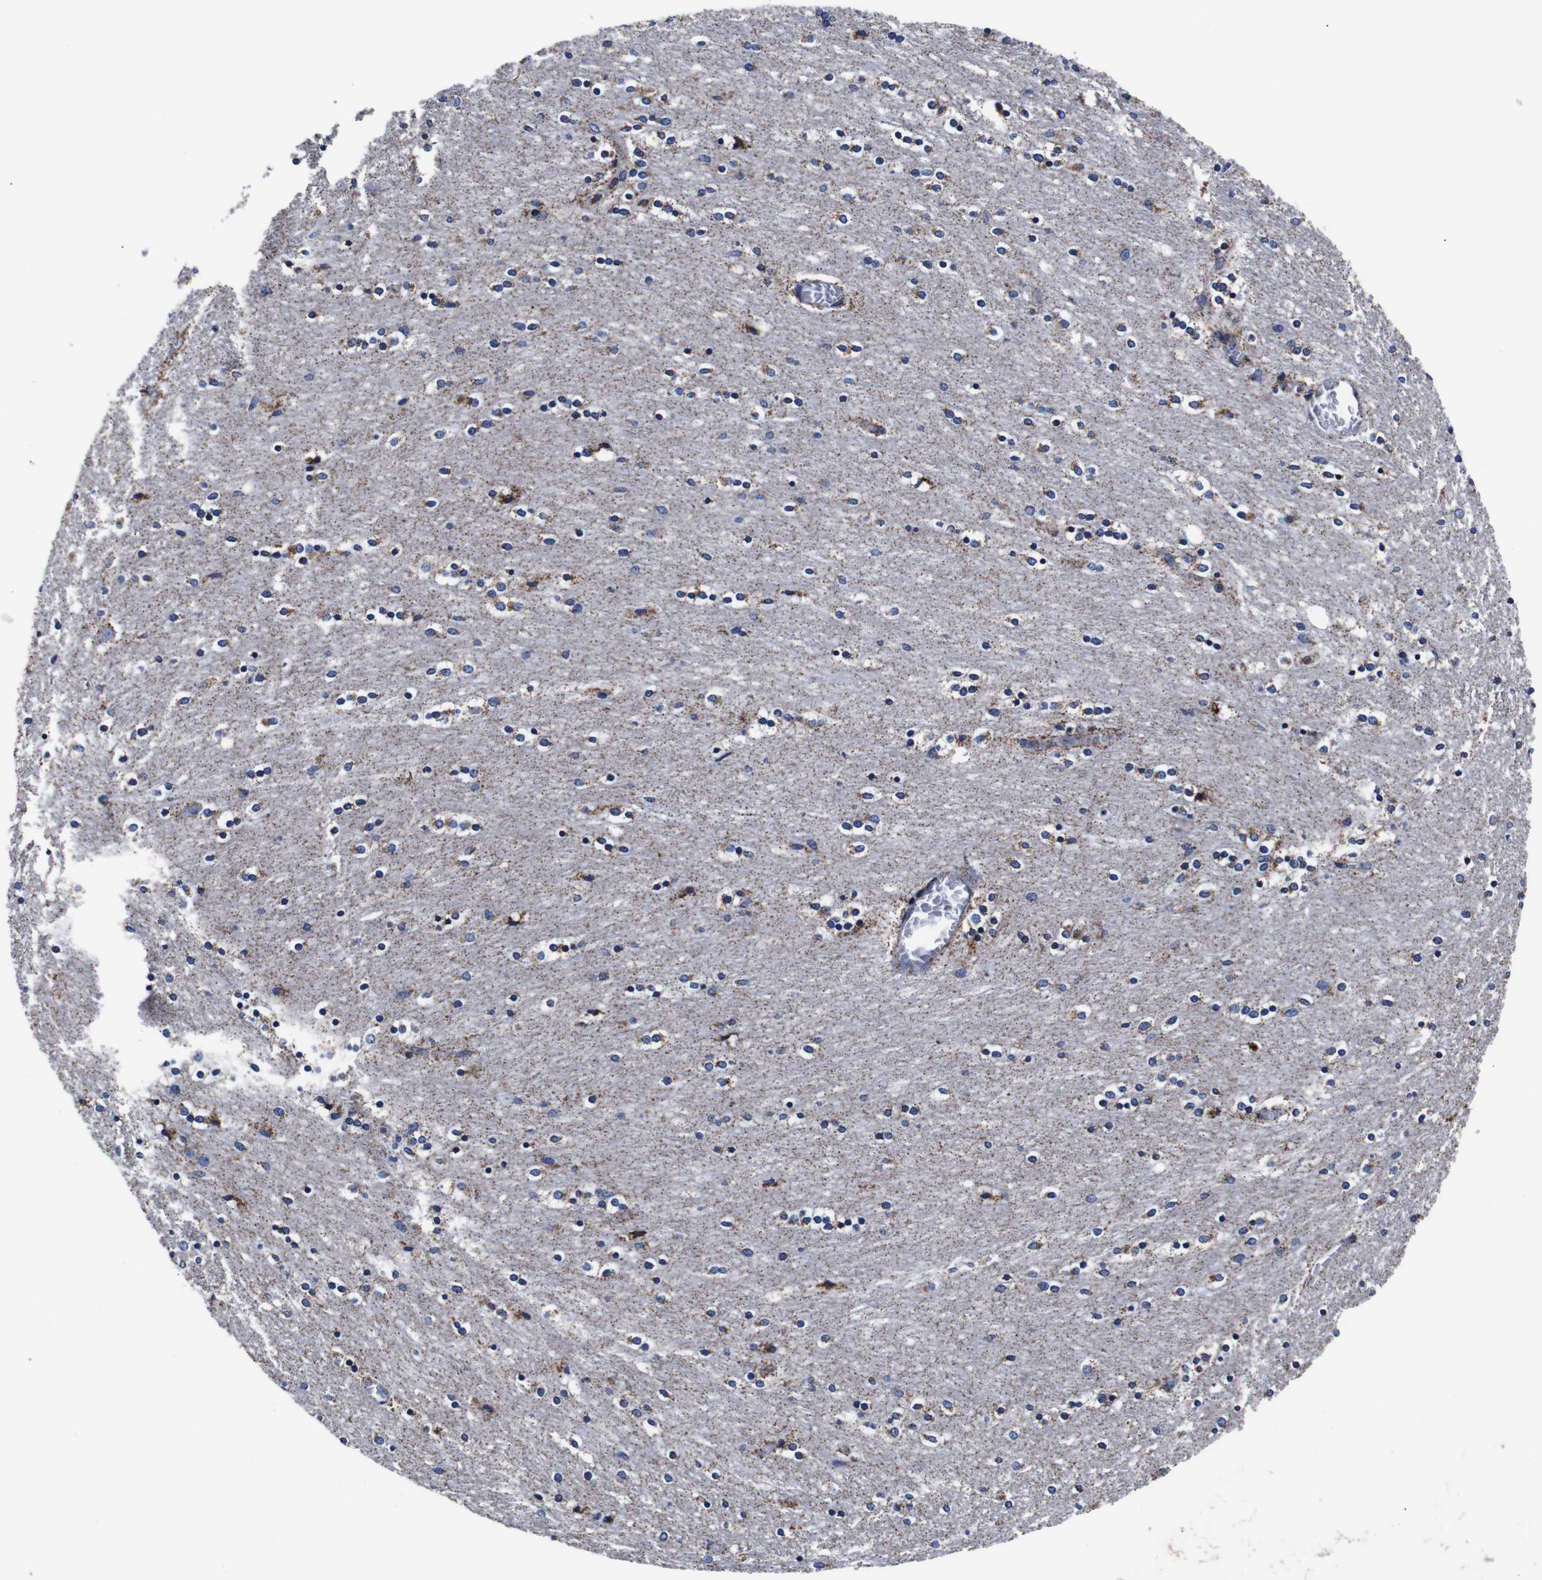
{"staining": {"intensity": "moderate", "quantity": "25%-75%", "location": "cytoplasmic/membranous"}, "tissue": "caudate", "cell_type": "Glial cells", "image_type": "normal", "snomed": [{"axis": "morphology", "description": "Normal tissue, NOS"}, {"axis": "topography", "description": "Lateral ventricle wall"}], "caption": "Unremarkable caudate was stained to show a protein in brown. There is medium levels of moderate cytoplasmic/membranous positivity in approximately 25%-75% of glial cells.", "gene": "FKBP9", "patient": {"sex": "female", "age": 54}}